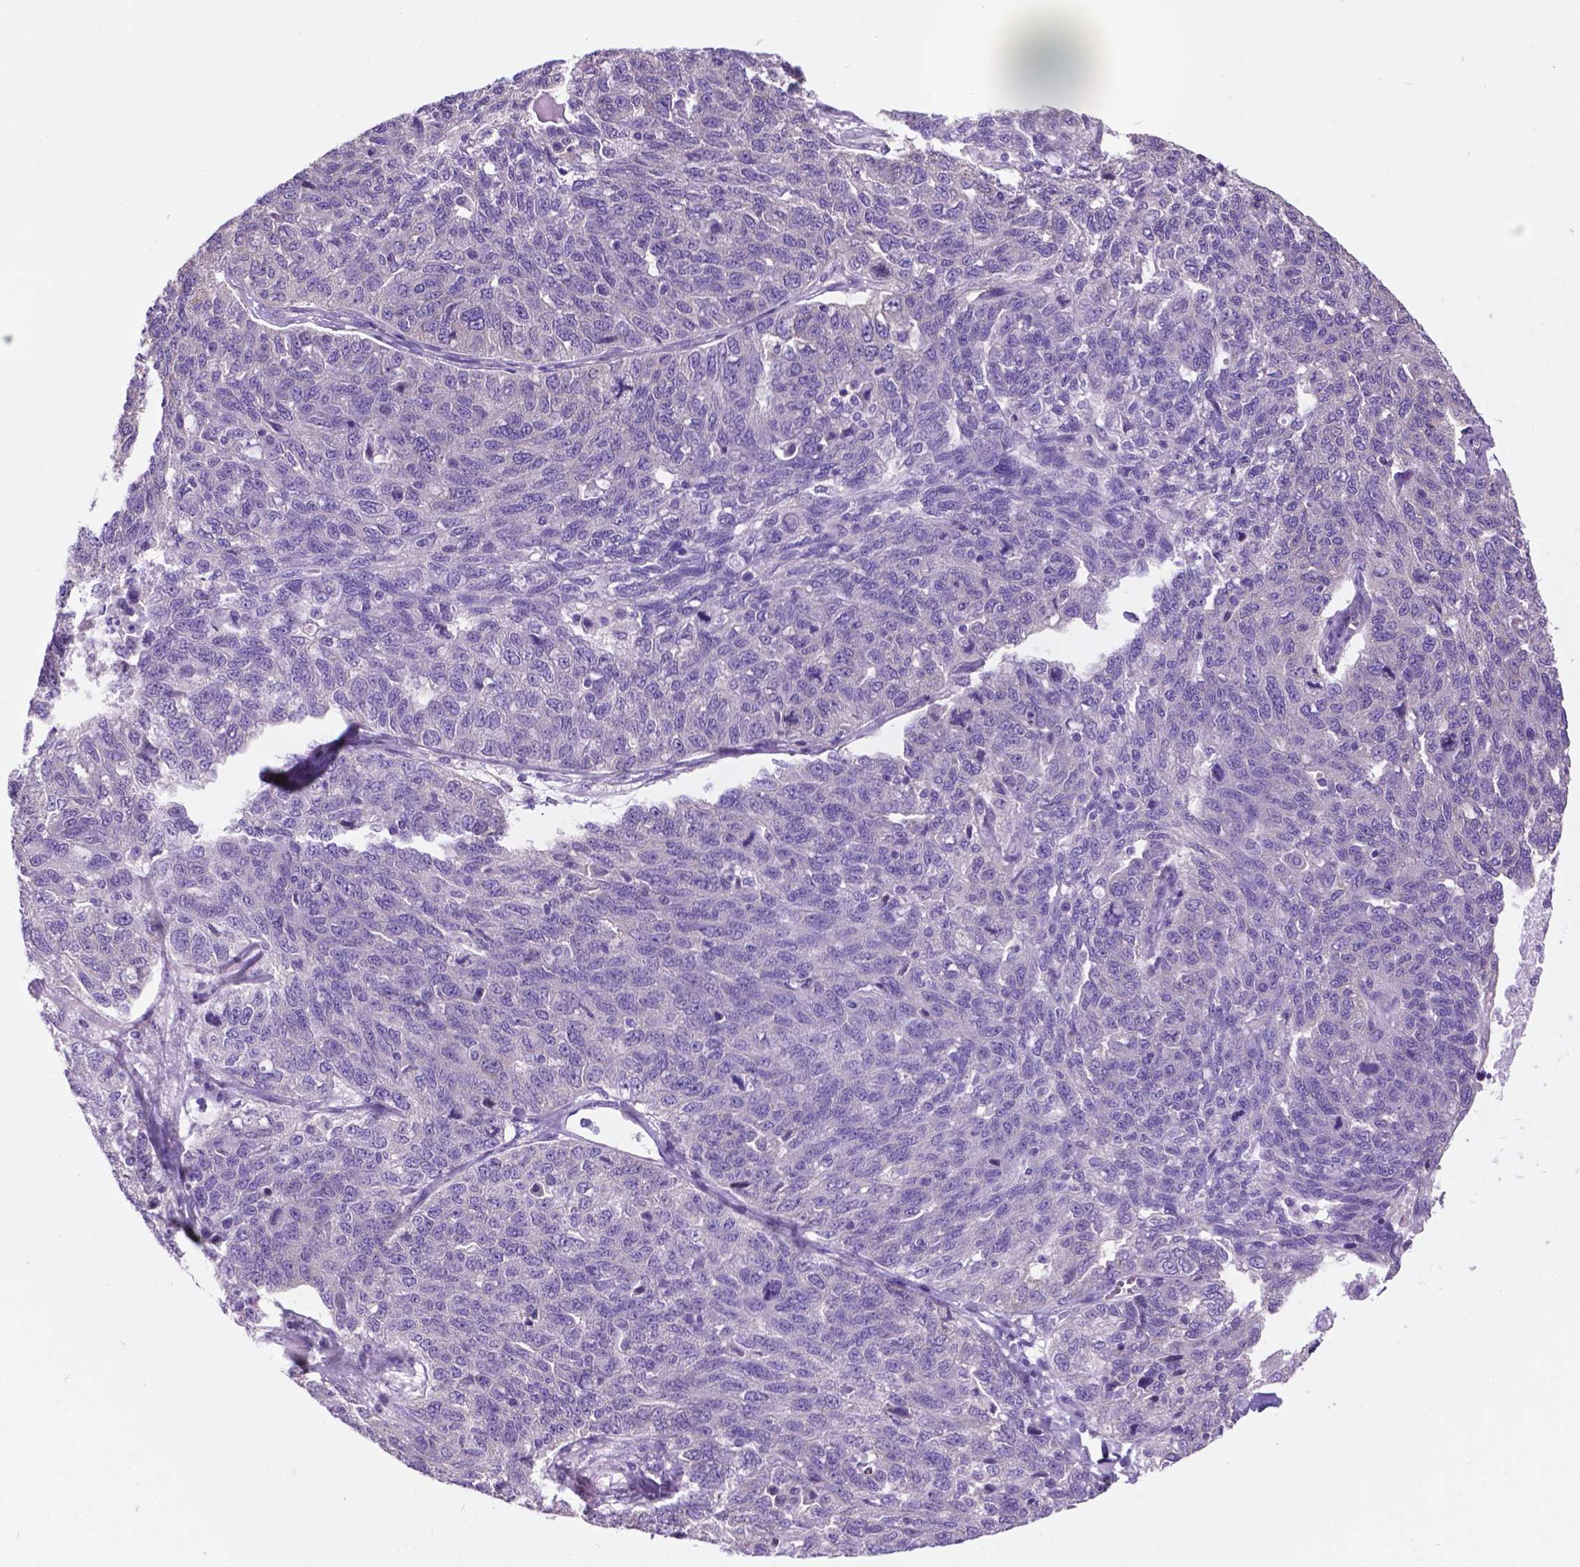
{"staining": {"intensity": "negative", "quantity": "none", "location": "none"}, "tissue": "ovarian cancer", "cell_type": "Tumor cells", "image_type": "cancer", "snomed": [{"axis": "morphology", "description": "Cystadenocarcinoma, serous, NOS"}, {"axis": "topography", "description": "Ovary"}], "caption": "Tumor cells are negative for brown protein staining in ovarian cancer (serous cystadenocarcinoma). (DAB (3,3'-diaminobenzidine) immunohistochemistry with hematoxylin counter stain).", "gene": "SPDYA", "patient": {"sex": "female", "age": 71}}